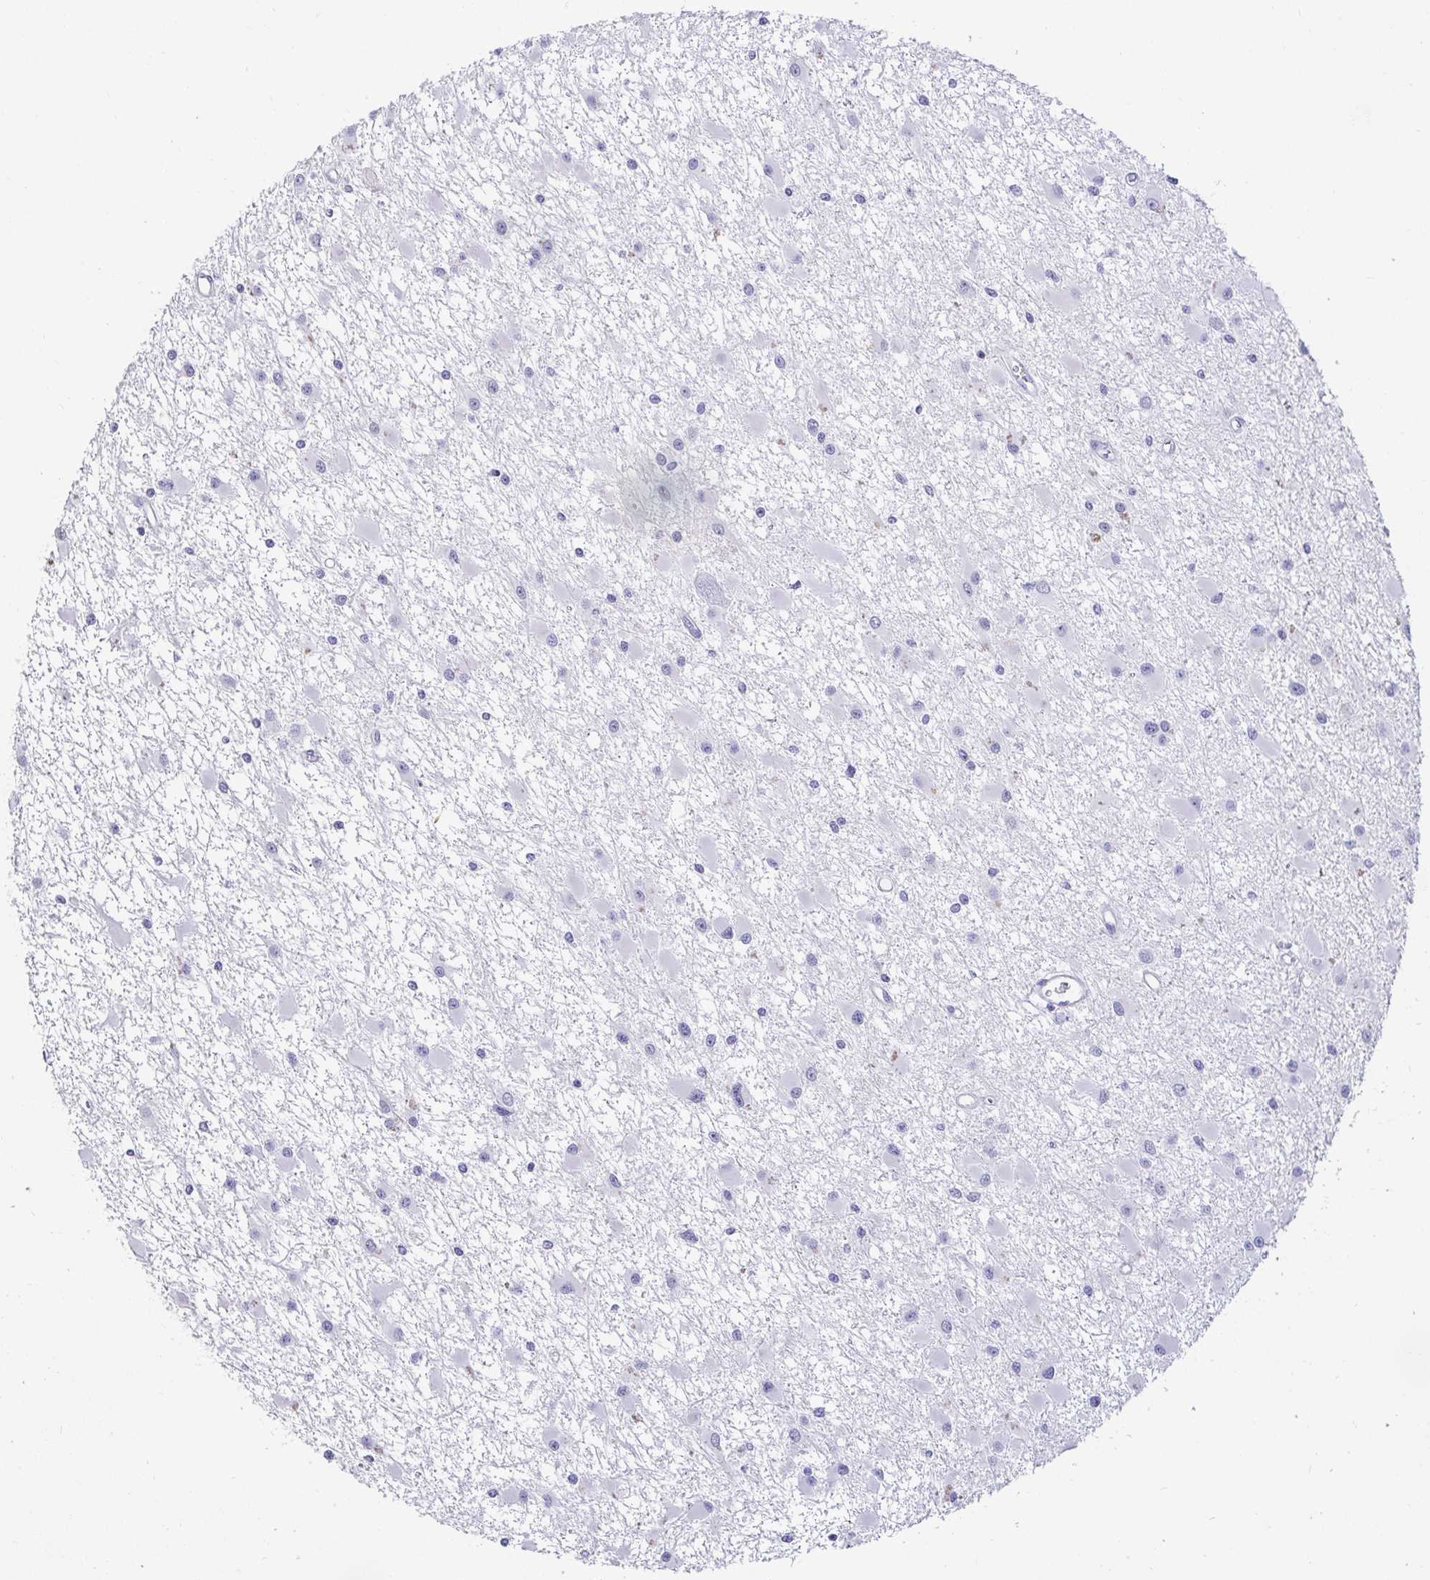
{"staining": {"intensity": "negative", "quantity": "none", "location": "none"}, "tissue": "glioma", "cell_type": "Tumor cells", "image_type": "cancer", "snomed": [{"axis": "morphology", "description": "Glioma, malignant, High grade"}, {"axis": "topography", "description": "Brain"}], "caption": "A micrograph of malignant glioma (high-grade) stained for a protein displays no brown staining in tumor cells.", "gene": "OR10K1", "patient": {"sex": "male", "age": 54}}